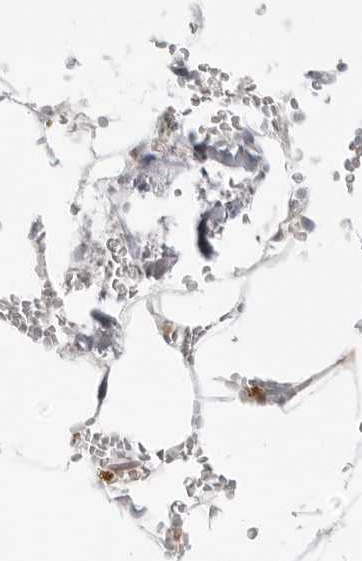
{"staining": {"intensity": "weak", "quantity": "<25%", "location": "cytoplasmic/membranous"}, "tissue": "bone marrow", "cell_type": "Hematopoietic cells", "image_type": "normal", "snomed": [{"axis": "morphology", "description": "Normal tissue, NOS"}, {"axis": "topography", "description": "Bone marrow"}], "caption": "IHC of benign human bone marrow shows no positivity in hematopoietic cells.", "gene": "SUGCT", "patient": {"sex": "male", "age": 70}}